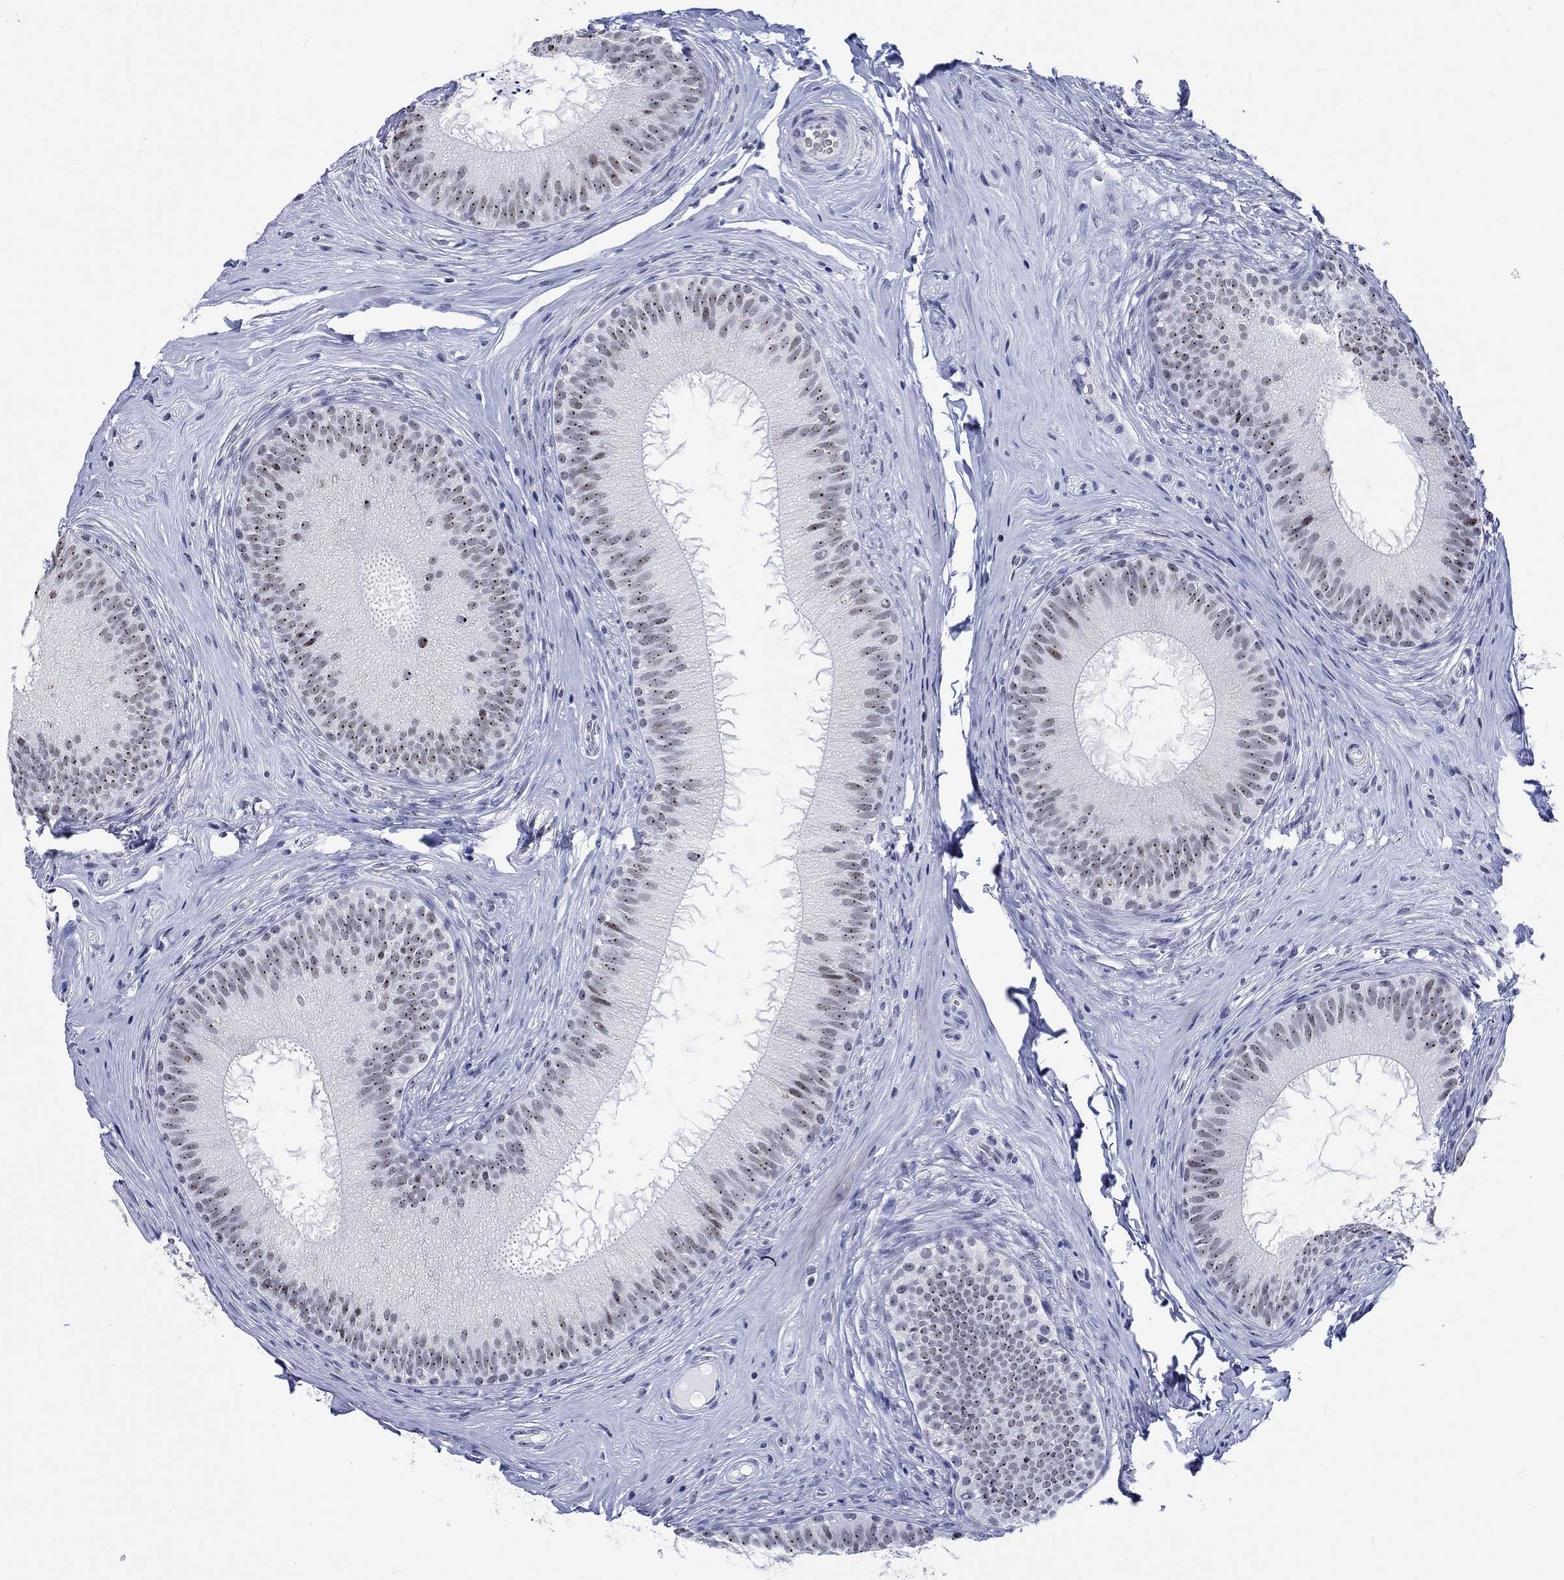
{"staining": {"intensity": "strong", "quantity": ">75%", "location": "nuclear"}, "tissue": "epididymis", "cell_type": "Glandular cells", "image_type": "normal", "snomed": [{"axis": "morphology", "description": "Normal tissue, NOS"}, {"axis": "morphology", "description": "Carcinoma, Embryonal, NOS"}, {"axis": "topography", "description": "Testis"}, {"axis": "topography", "description": "Epididymis"}], "caption": "Protein positivity by immunohistochemistry demonstrates strong nuclear positivity in approximately >75% of glandular cells in unremarkable epididymis.", "gene": "ZNF446", "patient": {"sex": "male", "age": 24}}